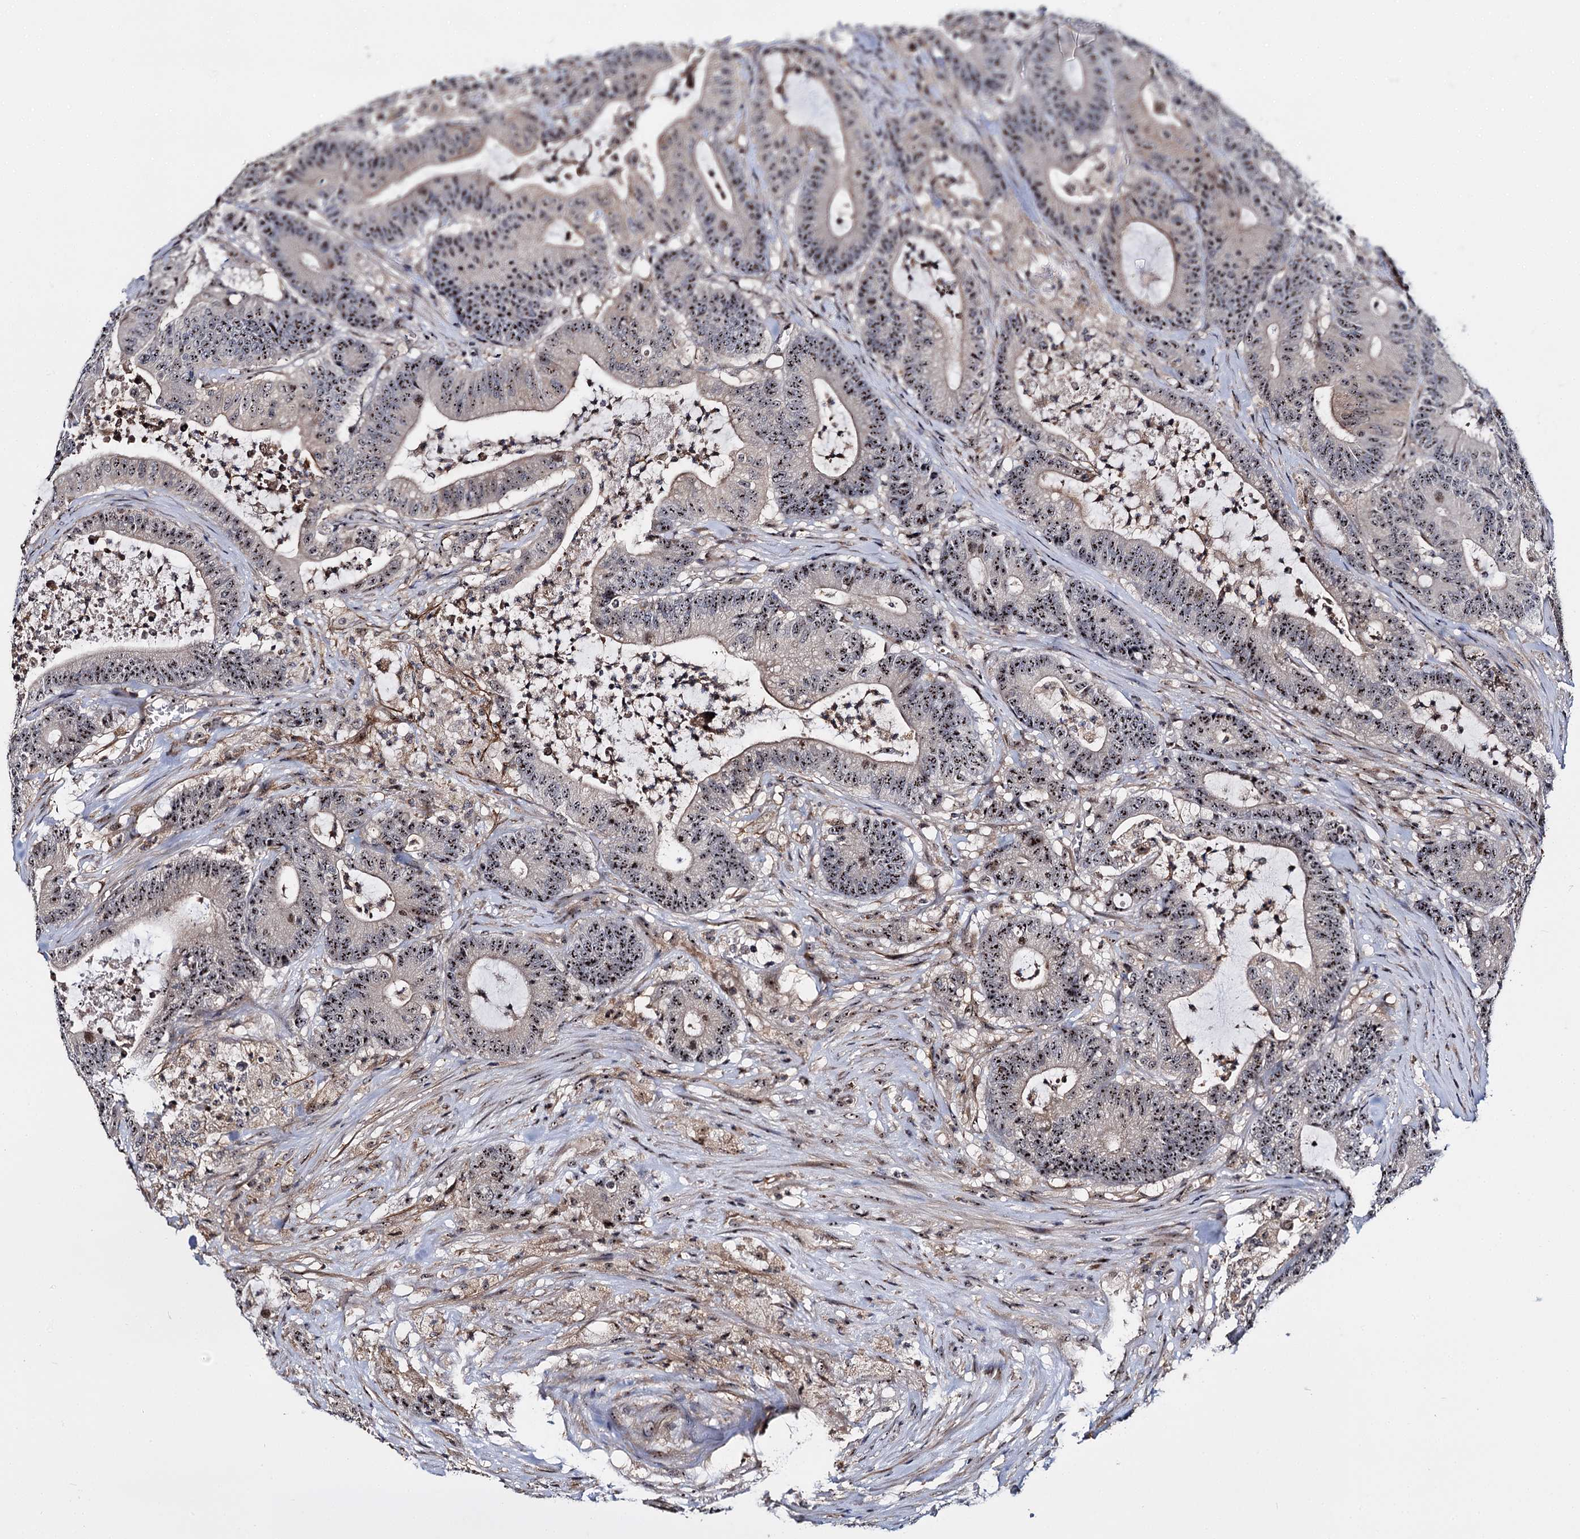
{"staining": {"intensity": "strong", "quantity": ">75%", "location": "nuclear"}, "tissue": "colorectal cancer", "cell_type": "Tumor cells", "image_type": "cancer", "snomed": [{"axis": "morphology", "description": "Adenocarcinoma, NOS"}, {"axis": "topography", "description": "Colon"}], "caption": "Immunohistochemistry (IHC) staining of colorectal adenocarcinoma, which demonstrates high levels of strong nuclear staining in about >75% of tumor cells indicating strong nuclear protein expression. The staining was performed using DAB (brown) for protein detection and nuclei were counterstained in hematoxylin (blue).", "gene": "SUPT20H", "patient": {"sex": "female", "age": 84}}